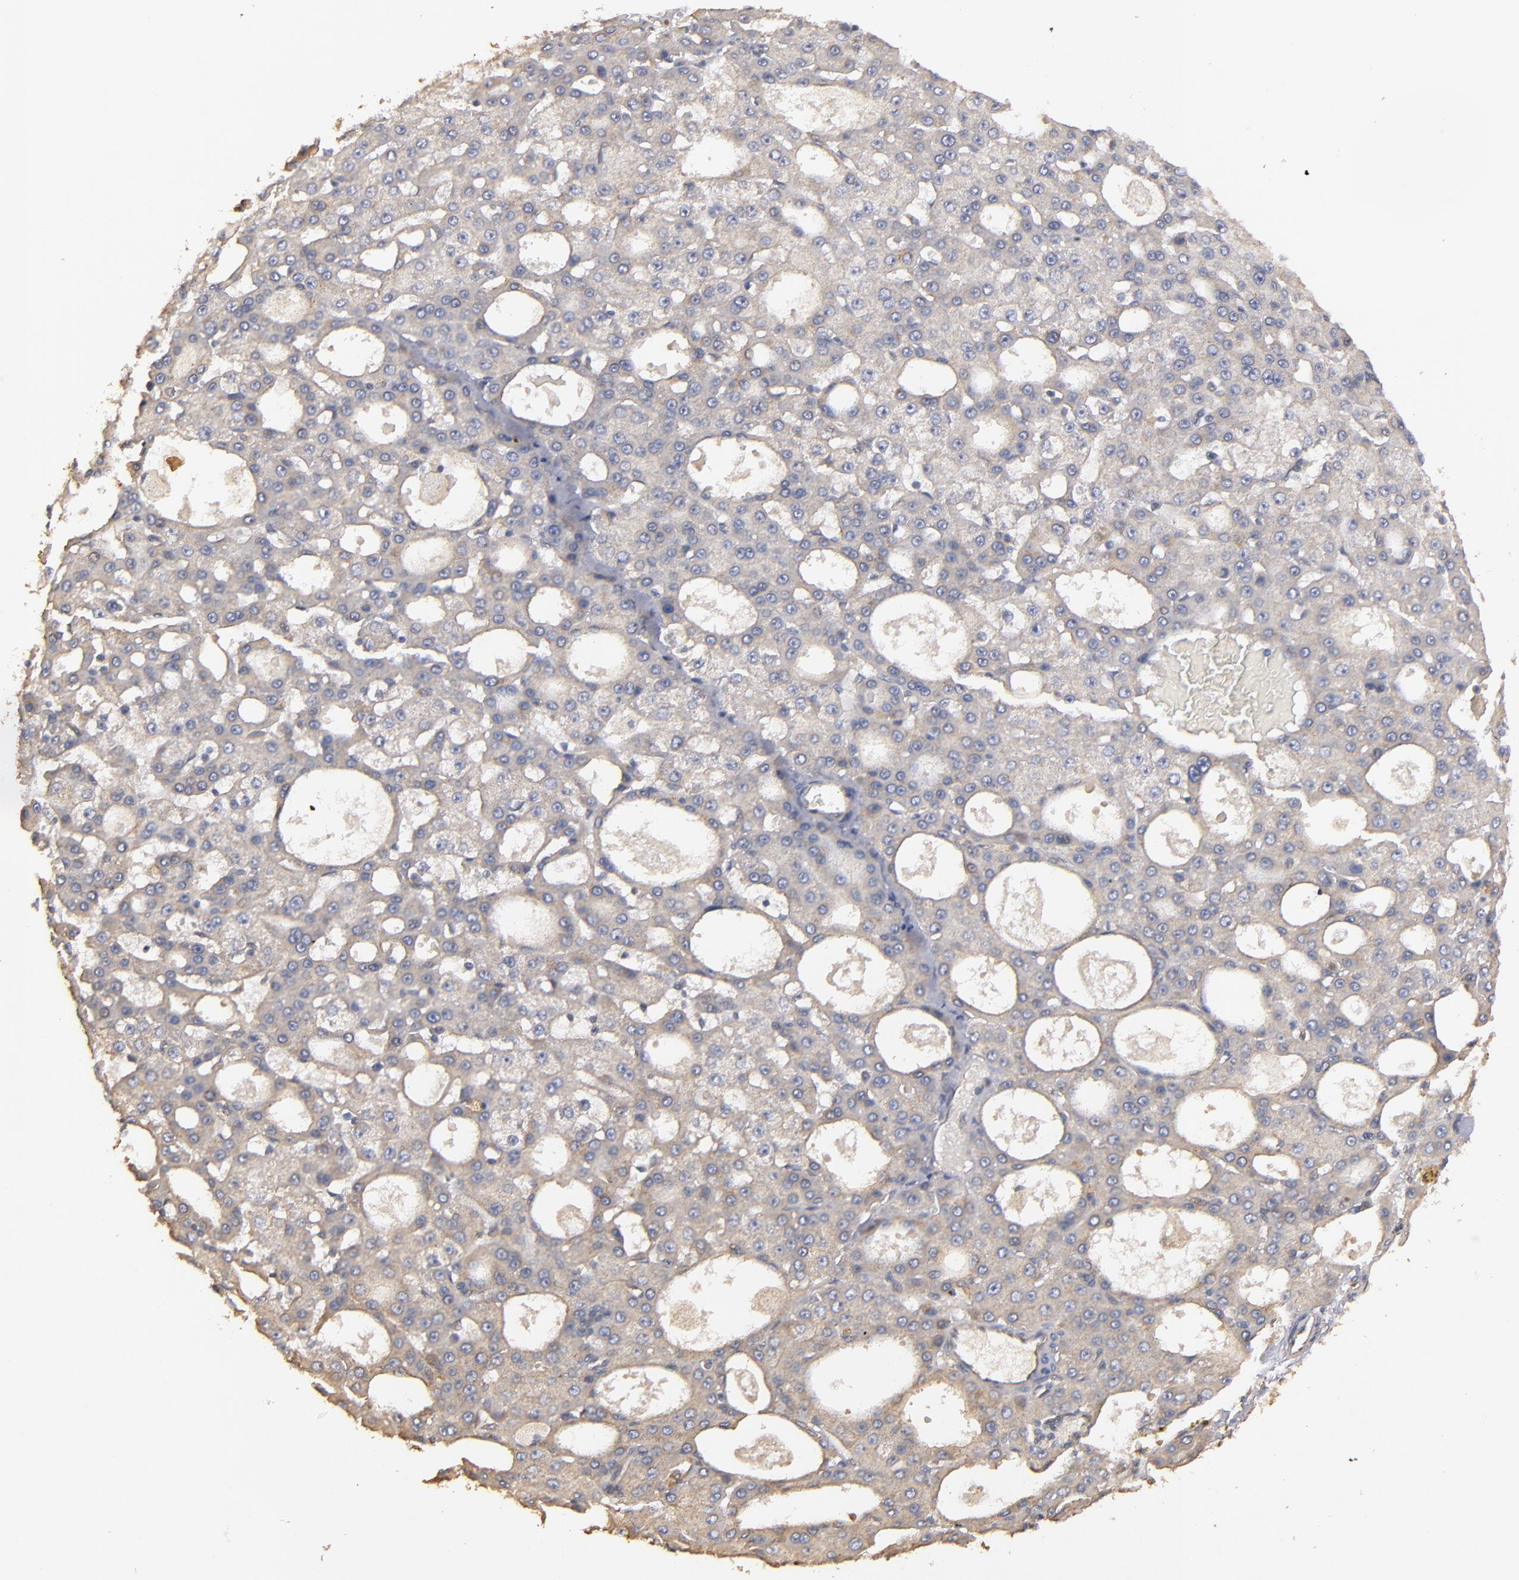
{"staining": {"intensity": "weak", "quantity": ">75%", "location": "cytoplasmic/membranous"}, "tissue": "liver cancer", "cell_type": "Tumor cells", "image_type": "cancer", "snomed": [{"axis": "morphology", "description": "Carcinoma, Hepatocellular, NOS"}, {"axis": "topography", "description": "Liver"}], "caption": "Tumor cells show low levels of weak cytoplasmic/membranous staining in about >75% of cells in human liver cancer.", "gene": "DMD", "patient": {"sex": "male", "age": 47}}